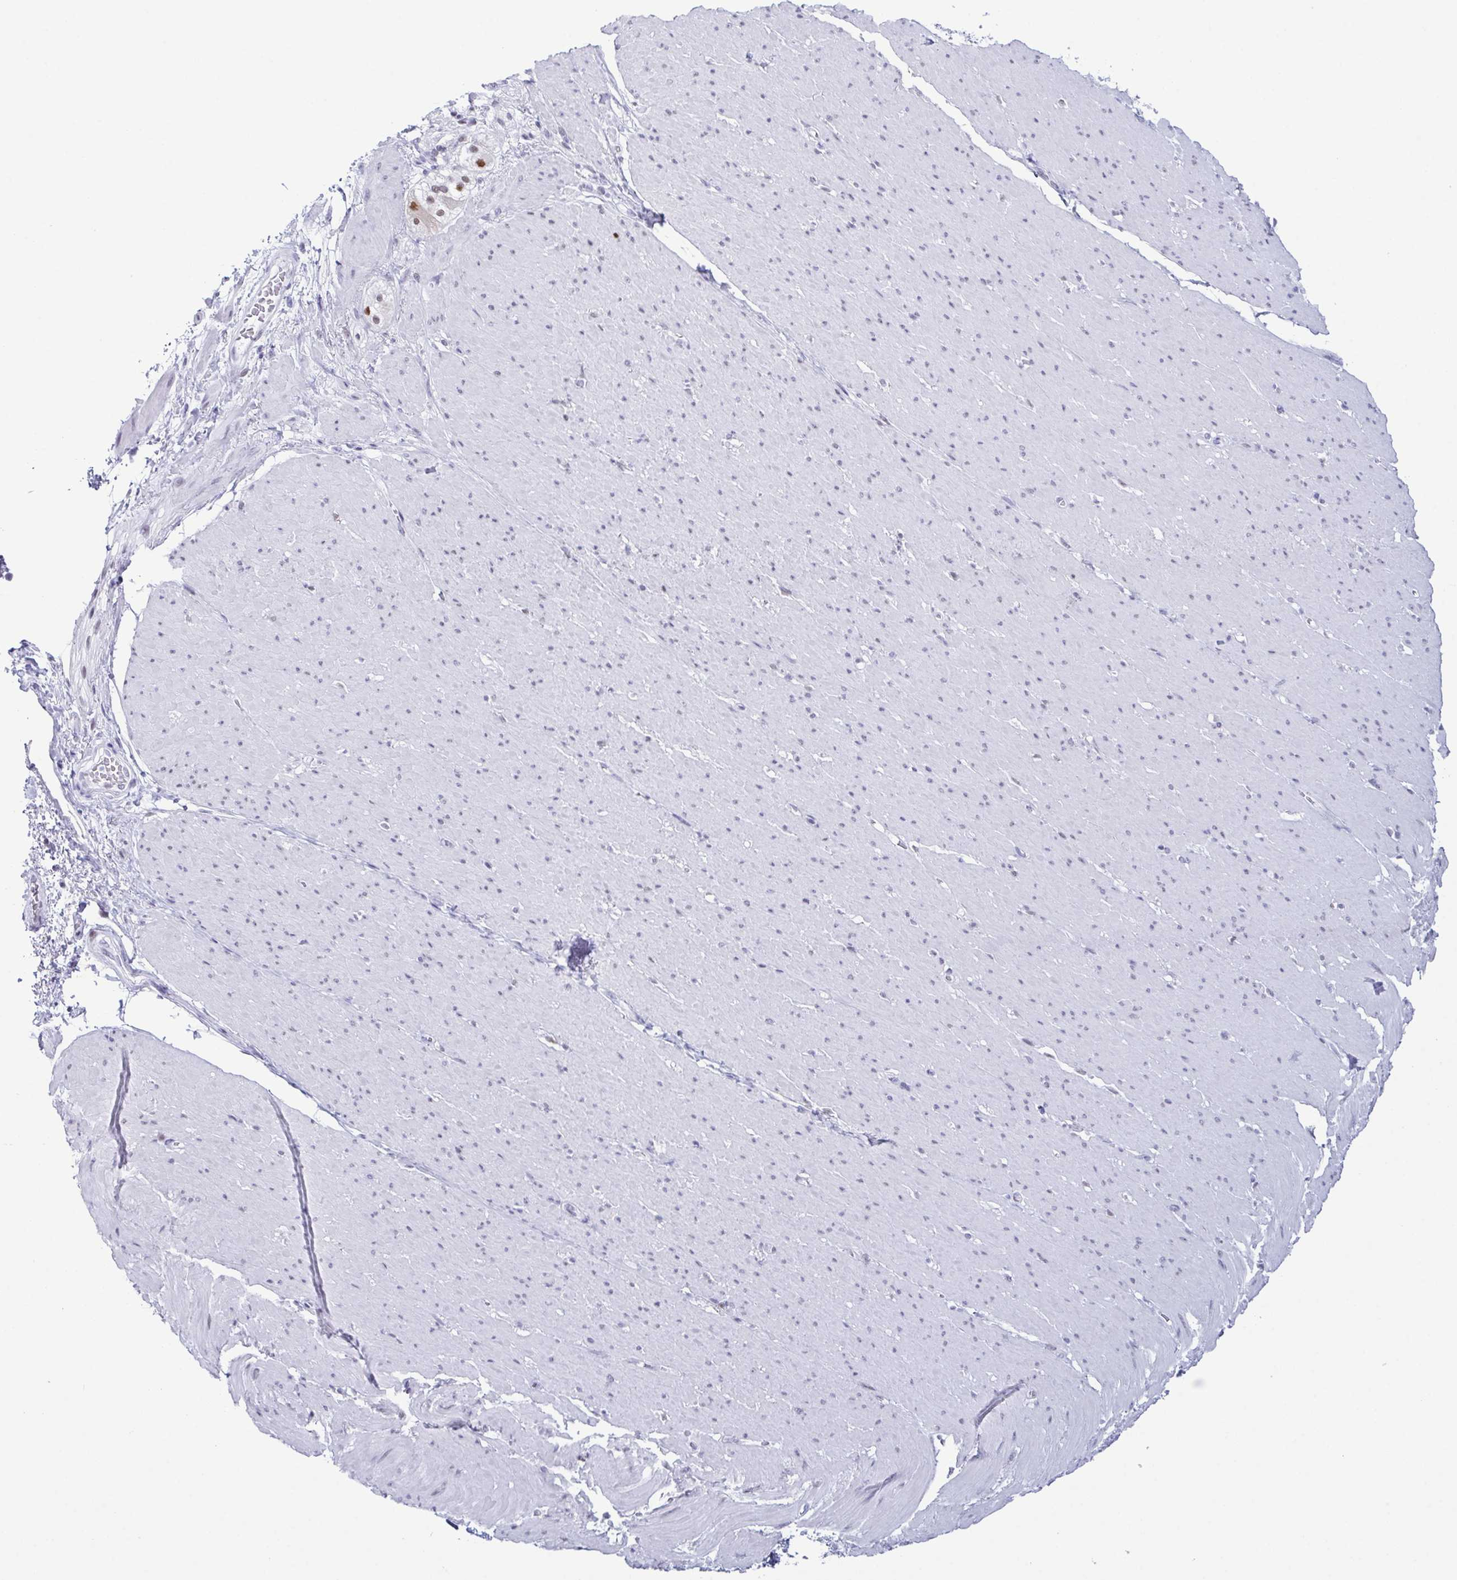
{"staining": {"intensity": "negative", "quantity": "none", "location": "none"}, "tissue": "smooth muscle", "cell_type": "Smooth muscle cells", "image_type": "normal", "snomed": [{"axis": "morphology", "description": "Normal tissue, NOS"}, {"axis": "topography", "description": "Smooth muscle"}, {"axis": "topography", "description": "Rectum"}], "caption": "Immunohistochemistry (IHC) micrograph of benign human smooth muscle stained for a protein (brown), which exhibits no staining in smooth muscle cells.", "gene": "SUGP2", "patient": {"sex": "male", "age": 53}}